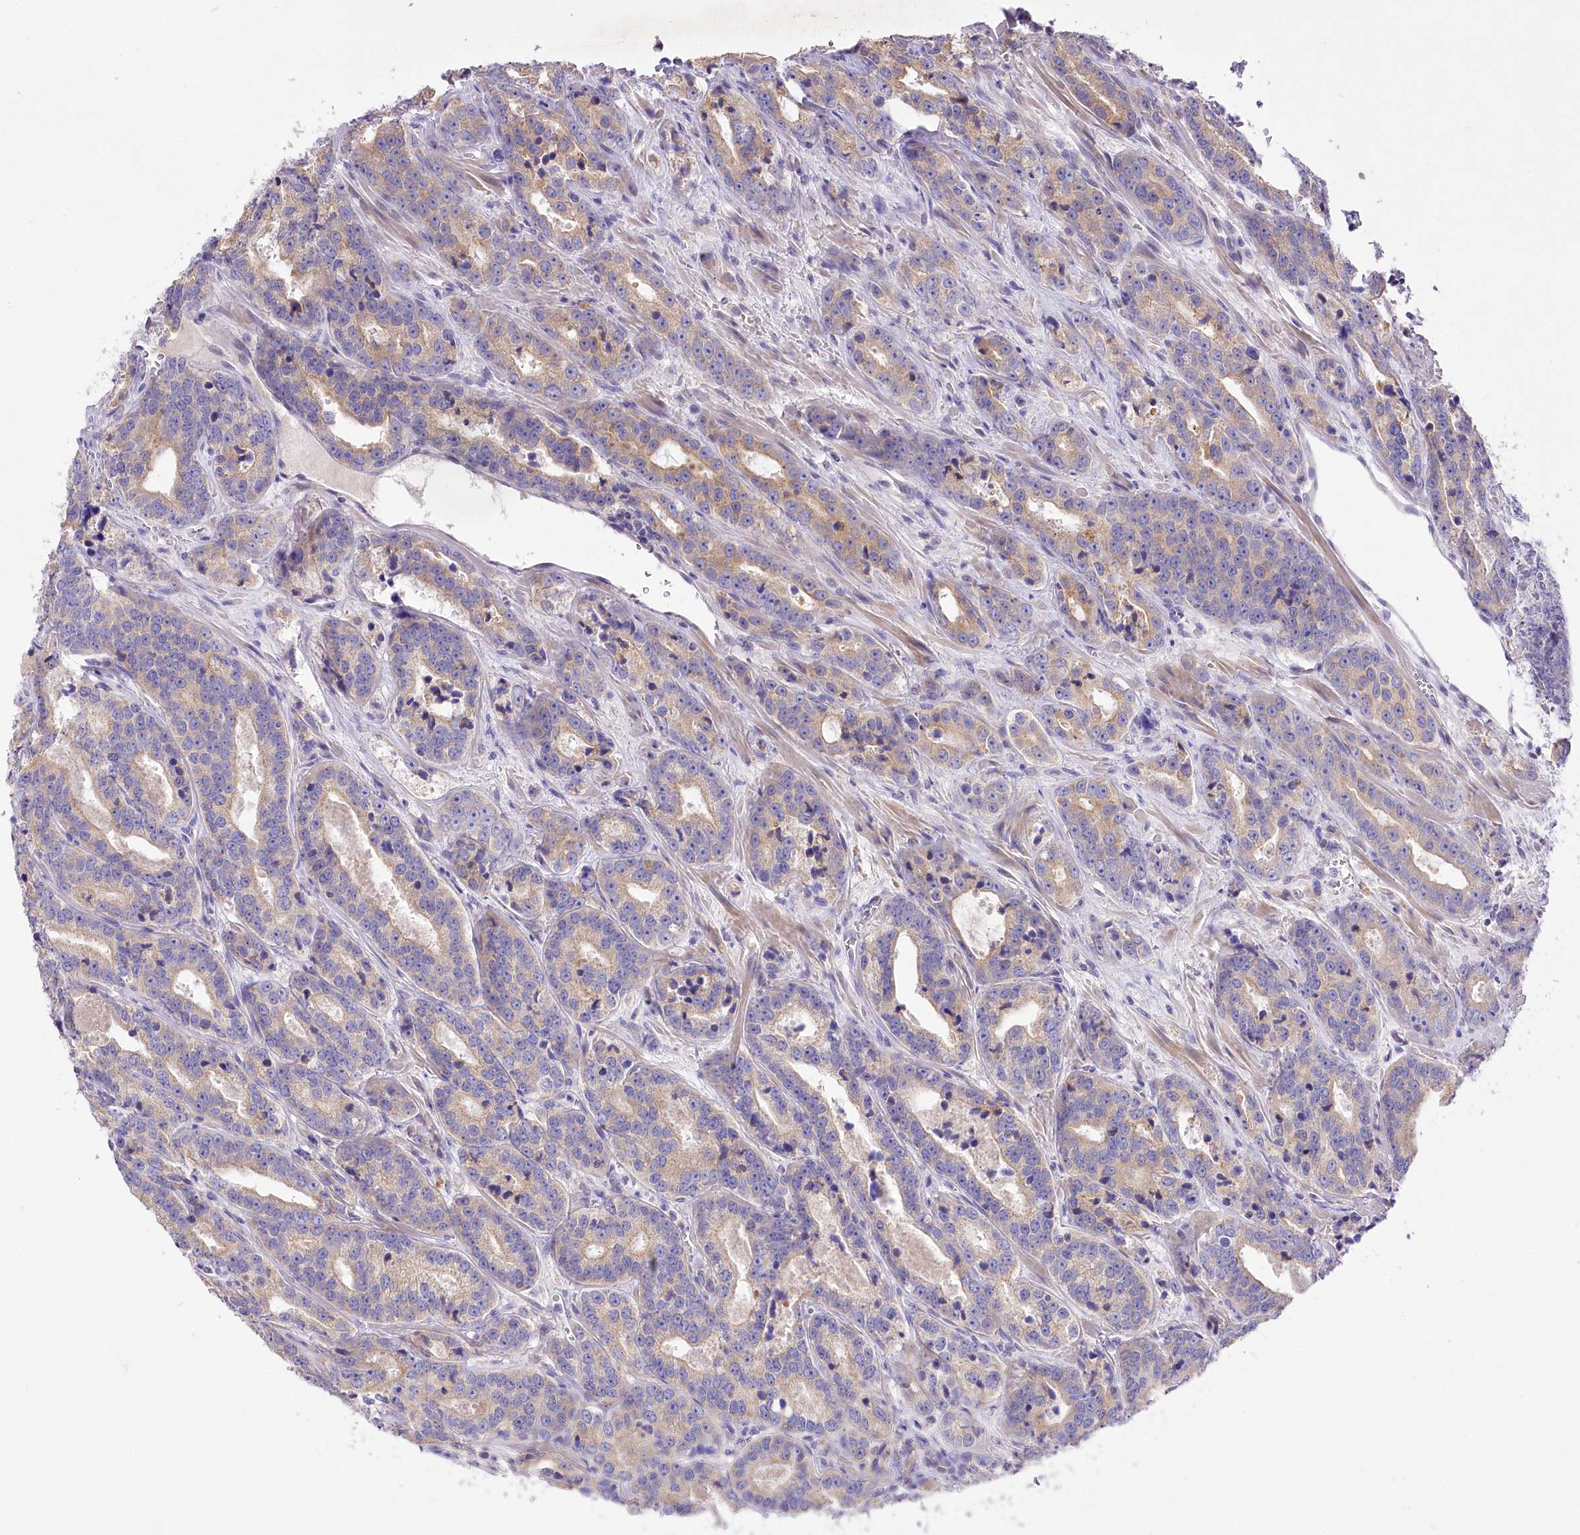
{"staining": {"intensity": "weak", "quantity": "25%-75%", "location": "cytoplasmic/membranous"}, "tissue": "prostate cancer", "cell_type": "Tumor cells", "image_type": "cancer", "snomed": [{"axis": "morphology", "description": "Adenocarcinoma, High grade"}, {"axis": "topography", "description": "Prostate"}], "caption": "A high-resolution photomicrograph shows immunohistochemistry (IHC) staining of prostate adenocarcinoma (high-grade), which reveals weak cytoplasmic/membranous staining in approximately 25%-75% of tumor cells. The protein of interest is shown in brown color, while the nuclei are stained blue.", "gene": "LRRC14B", "patient": {"sex": "male", "age": 62}}